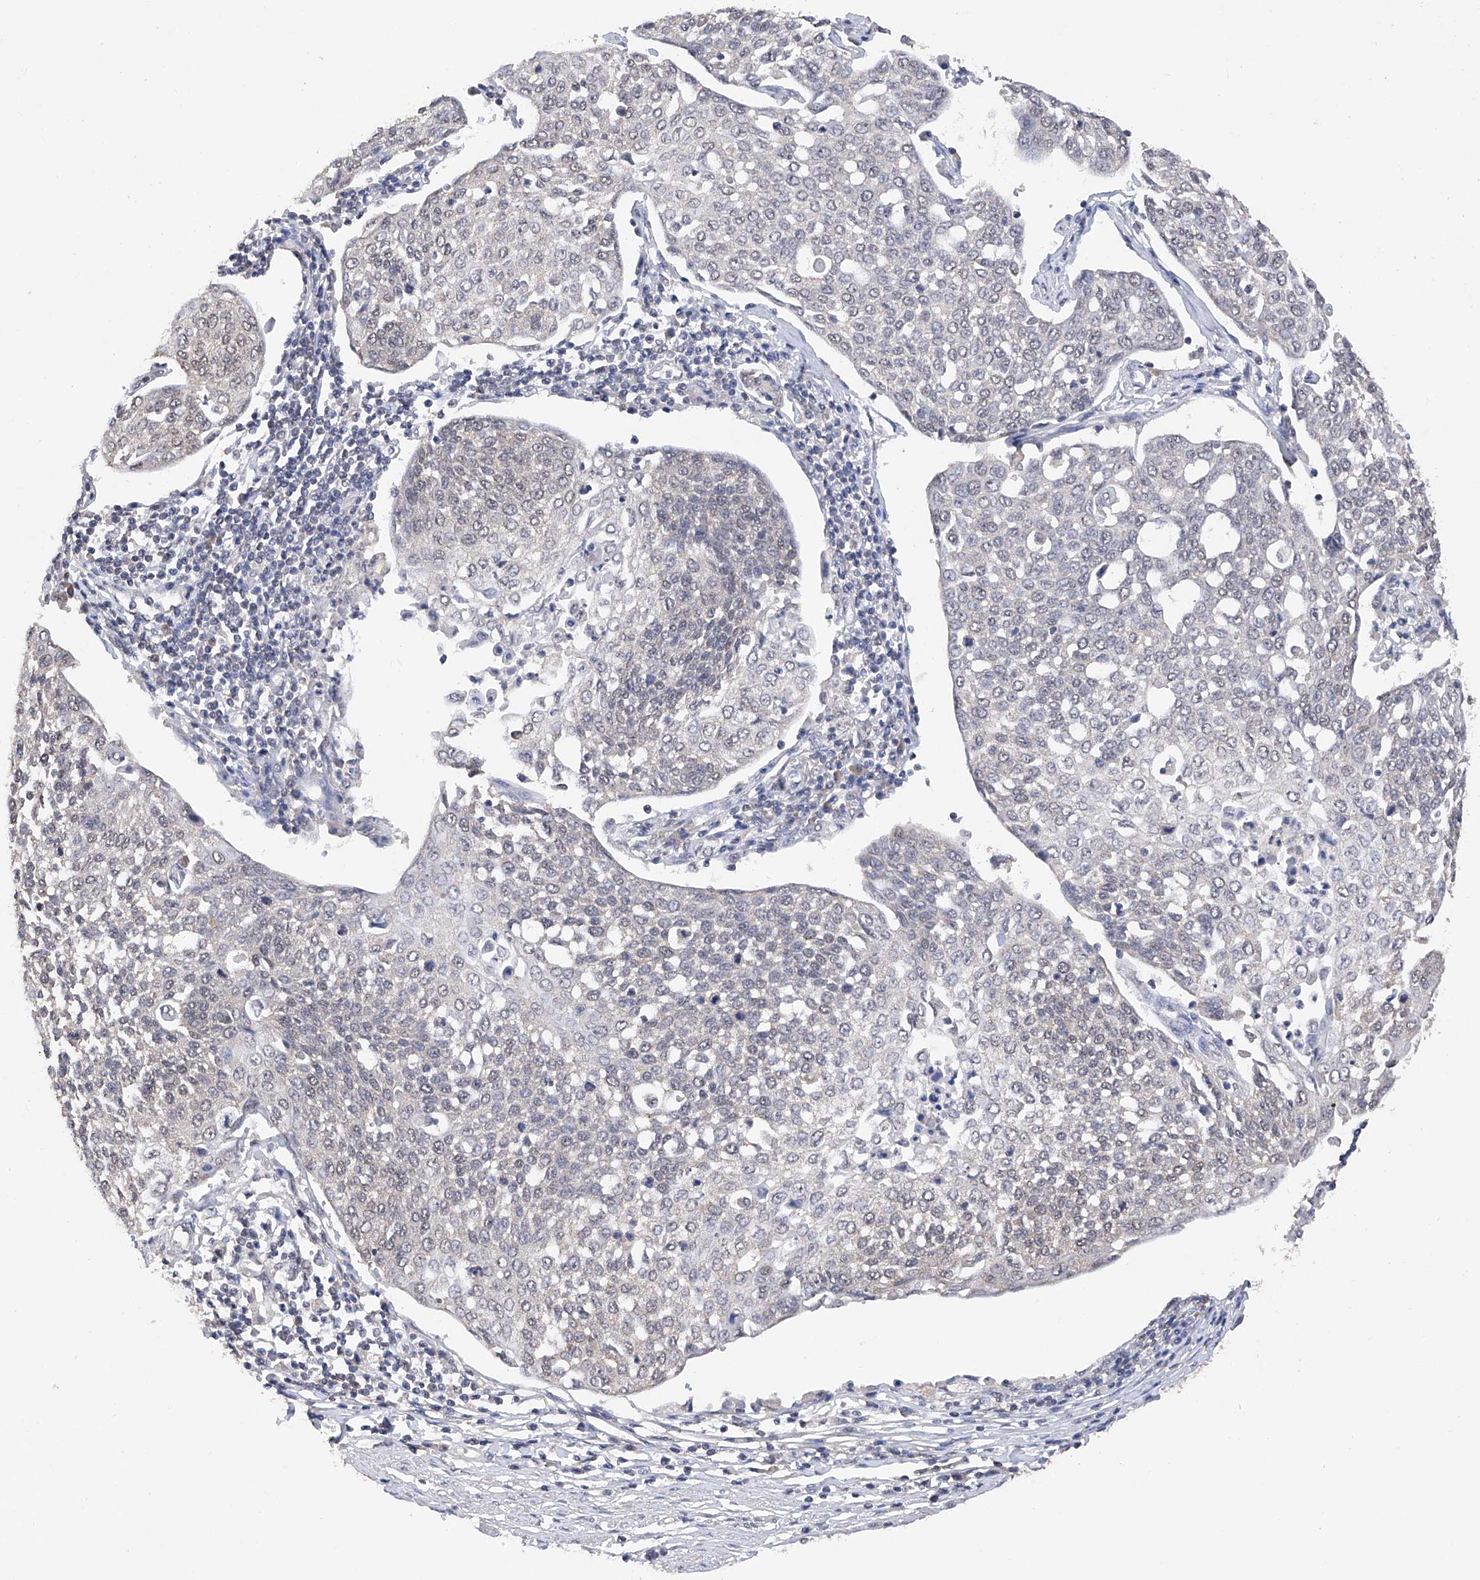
{"staining": {"intensity": "negative", "quantity": "none", "location": "none"}, "tissue": "cervical cancer", "cell_type": "Tumor cells", "image_type": "cancer", "snomed": [{"axis": "morphology", "description": "Squamous cell carcinoma, NOS"}, {"axis": "topography", "description": "Cervix"}], "caption": "Tumor cells show no significant protein staining in cervical squamous cell carcinoma.", "gene": "DMAP1", "patient": {"sex": "female", "age": 34}}